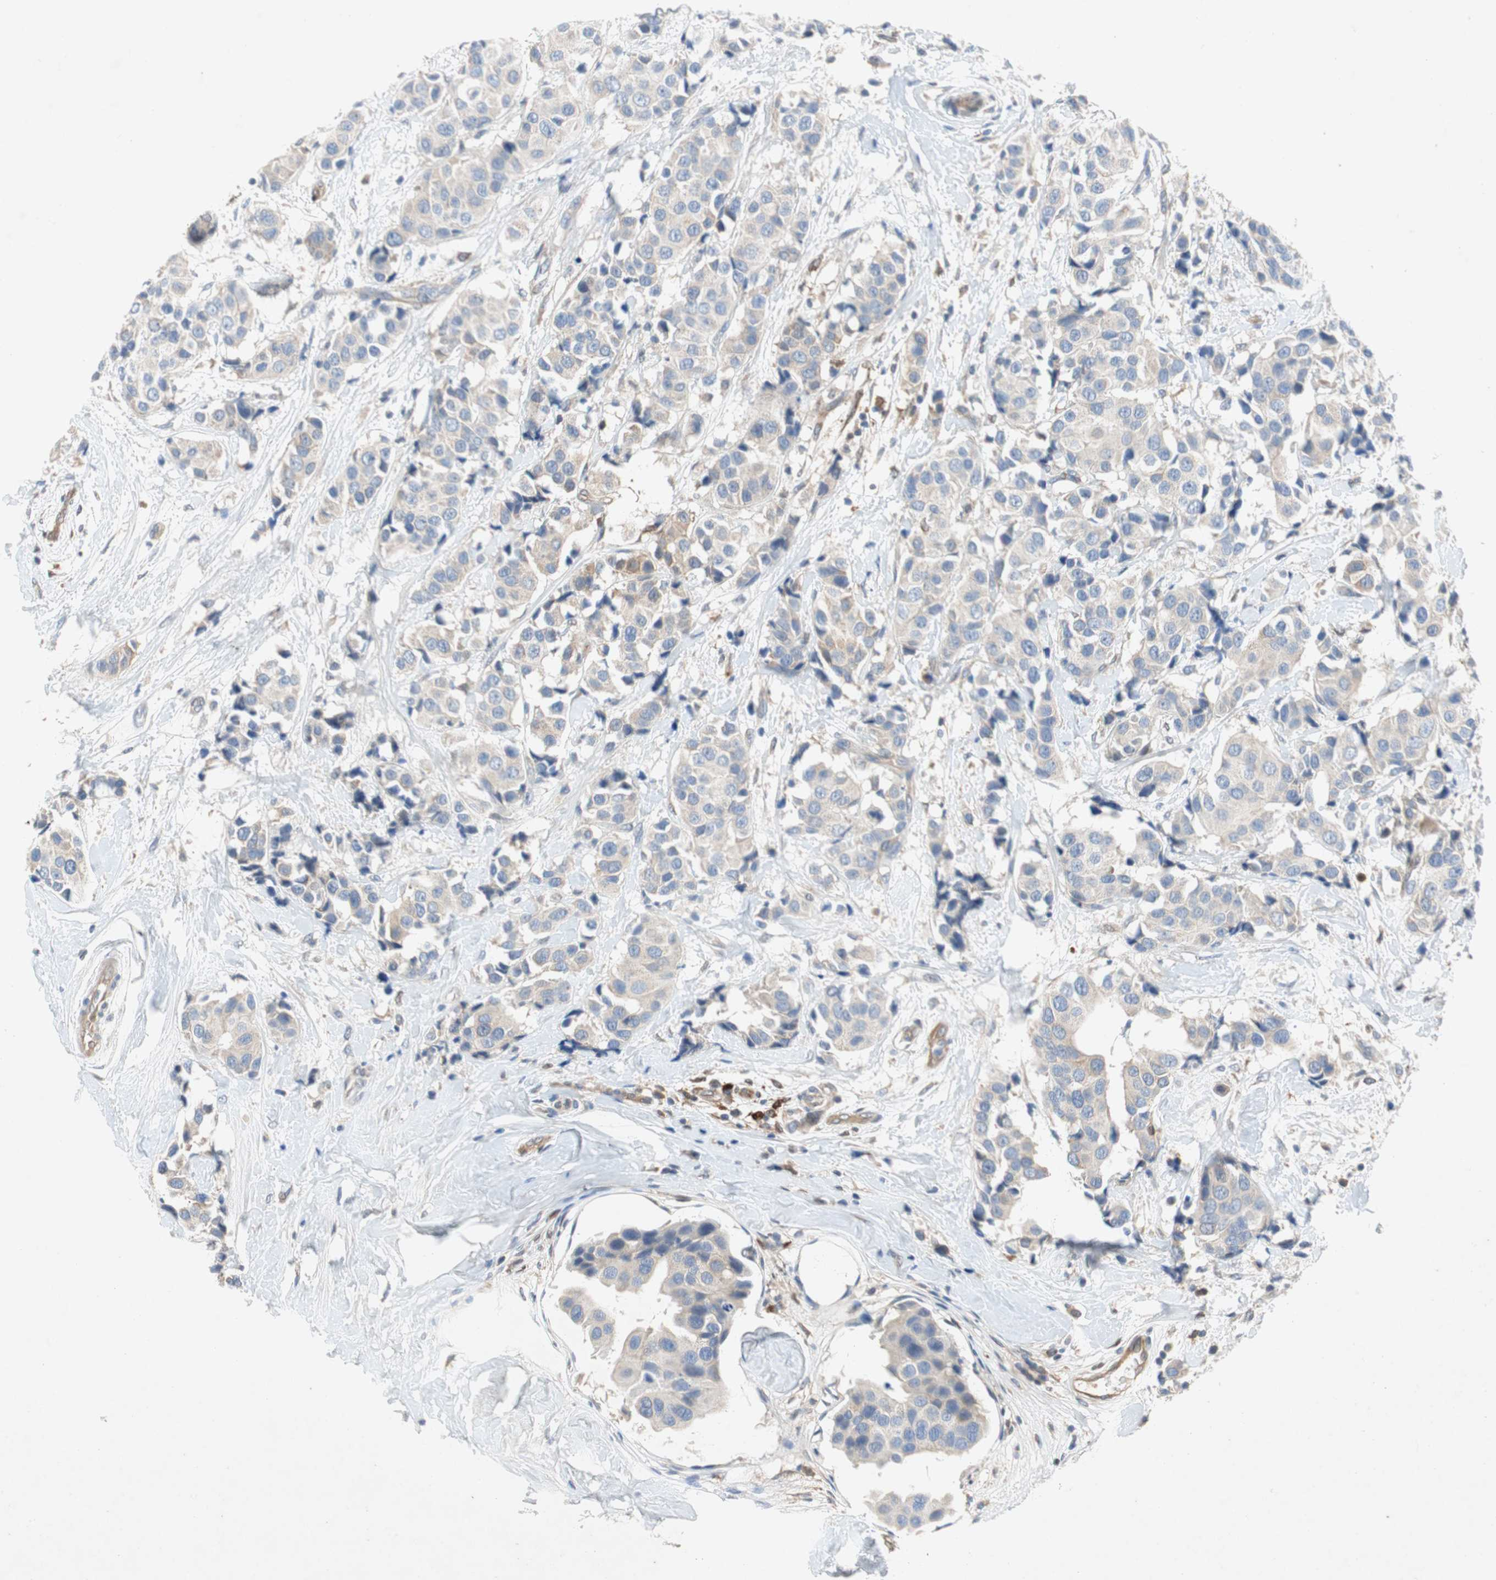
{"staining": {"intensity": "weak", "quantity": "<25%", "location": "cytoplasmic/membranous"}, "tissue": "breast cancer", "cell_type": "Tumor cells", "image_type": "cancer", "snomed": [{"axis": "morphology", "description": "Normal tissue, NOS"}, {"axis": "morphology", "description": "Duct carcinoma"}, {"axis": "topography", "description": "Breast"}], "caption": "Photomicrograph shows no protein staining in tumor cells of breast cancer tissue.", "gene": "RELB", "patient": {"sex": "female", "age": 39}}